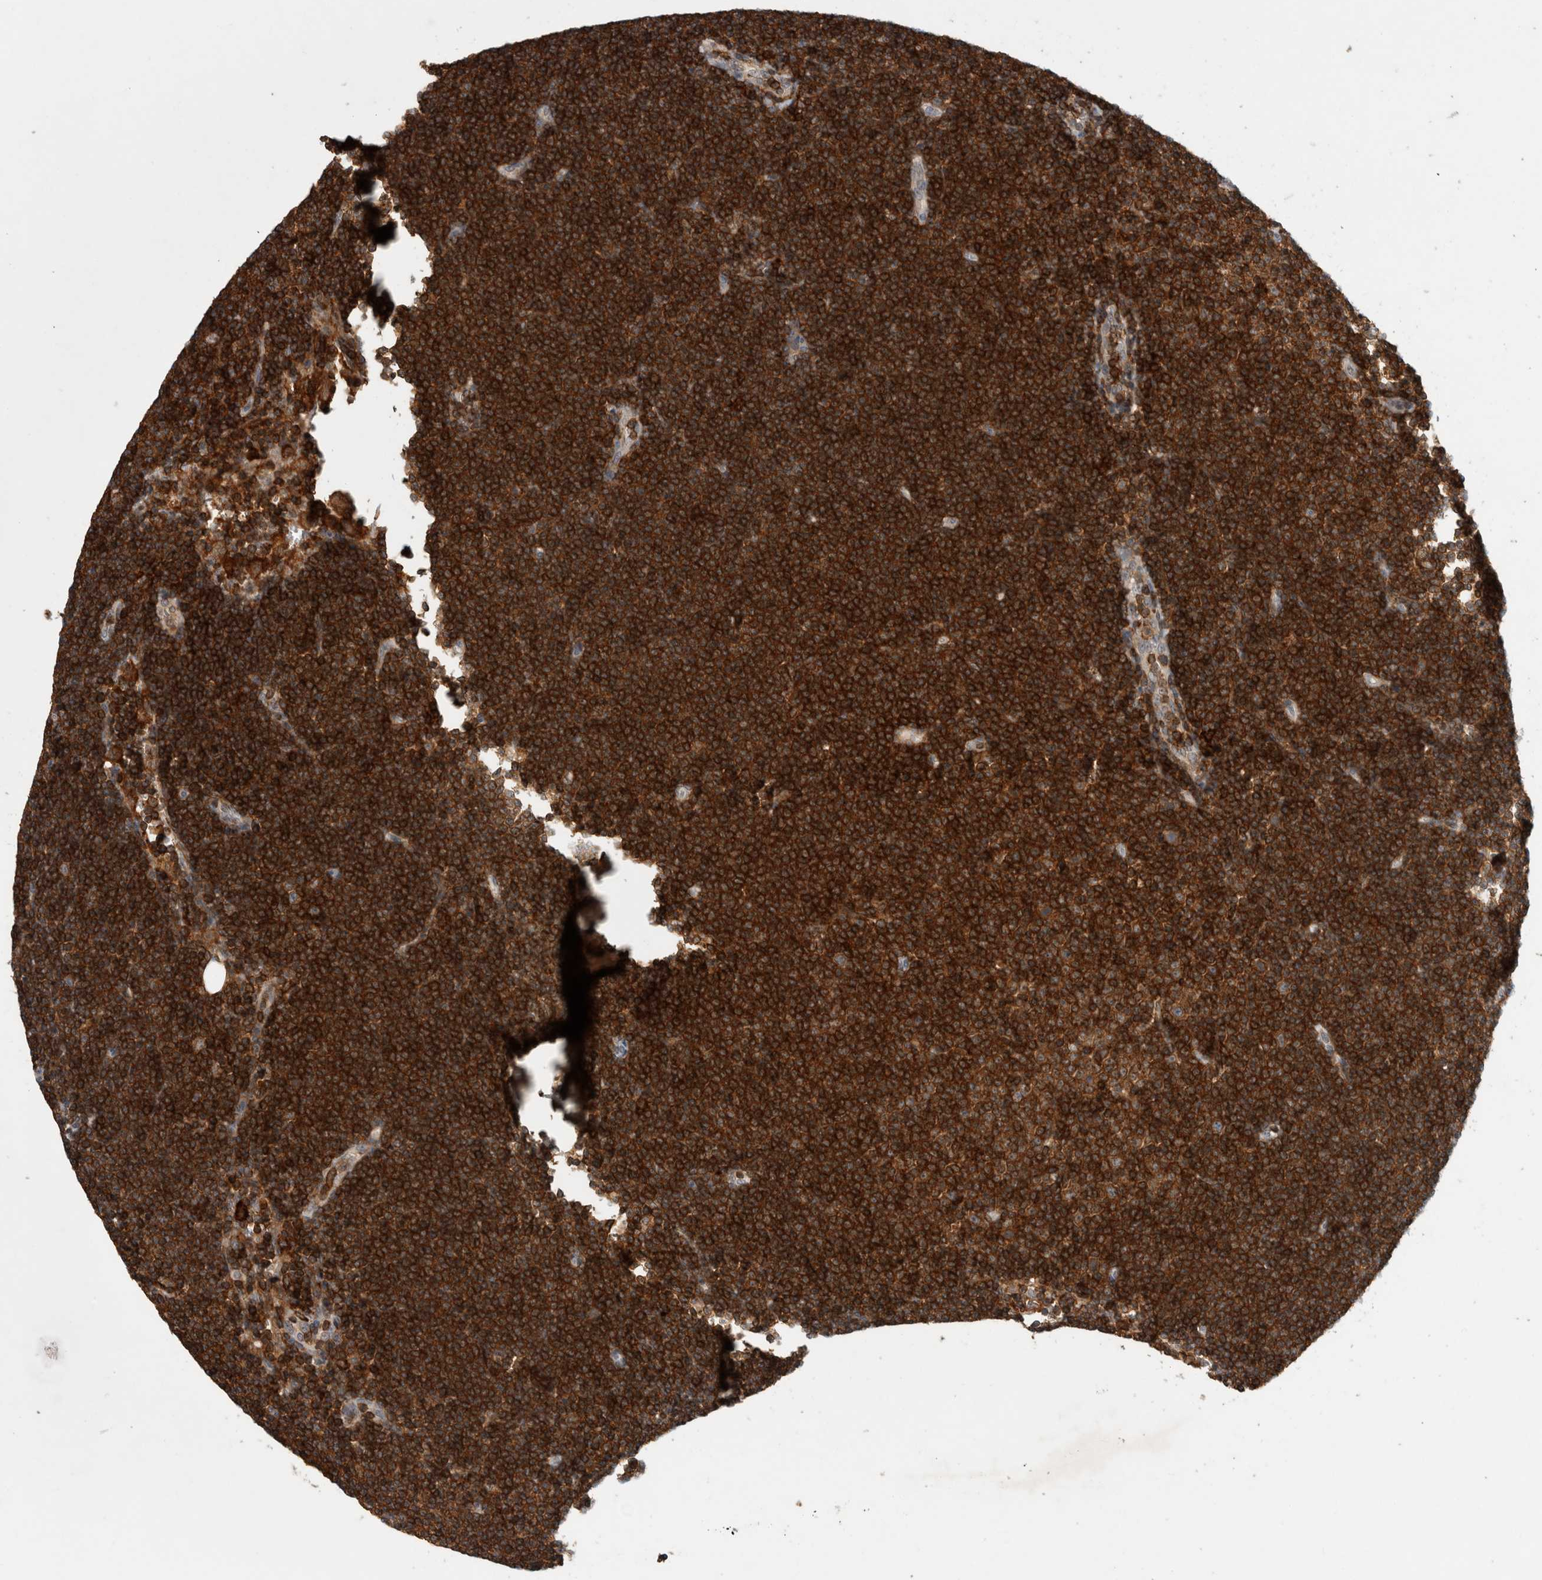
{"staining": {"intensity": "strong", "quantity": ">75%", "location": "cytoplasmic/membranous"}, "tissue": "lymphoma", "cell_type": "Tumor cells", "image_type": "cancer", "snomed": [{"axis": "morphology", "description": "Malignant lymphoma, non-Hodgkin's type, Low grade"}, {"axis": "topography", "description": "Lymph node"}], "caption": "A micrograph of lymphoma stained for a protein exhibits strong cytoplasmic/membranous brown staining in tumor cells.", "gene": "GFRA2", "patient": {"sex": "female", "age": 53}}